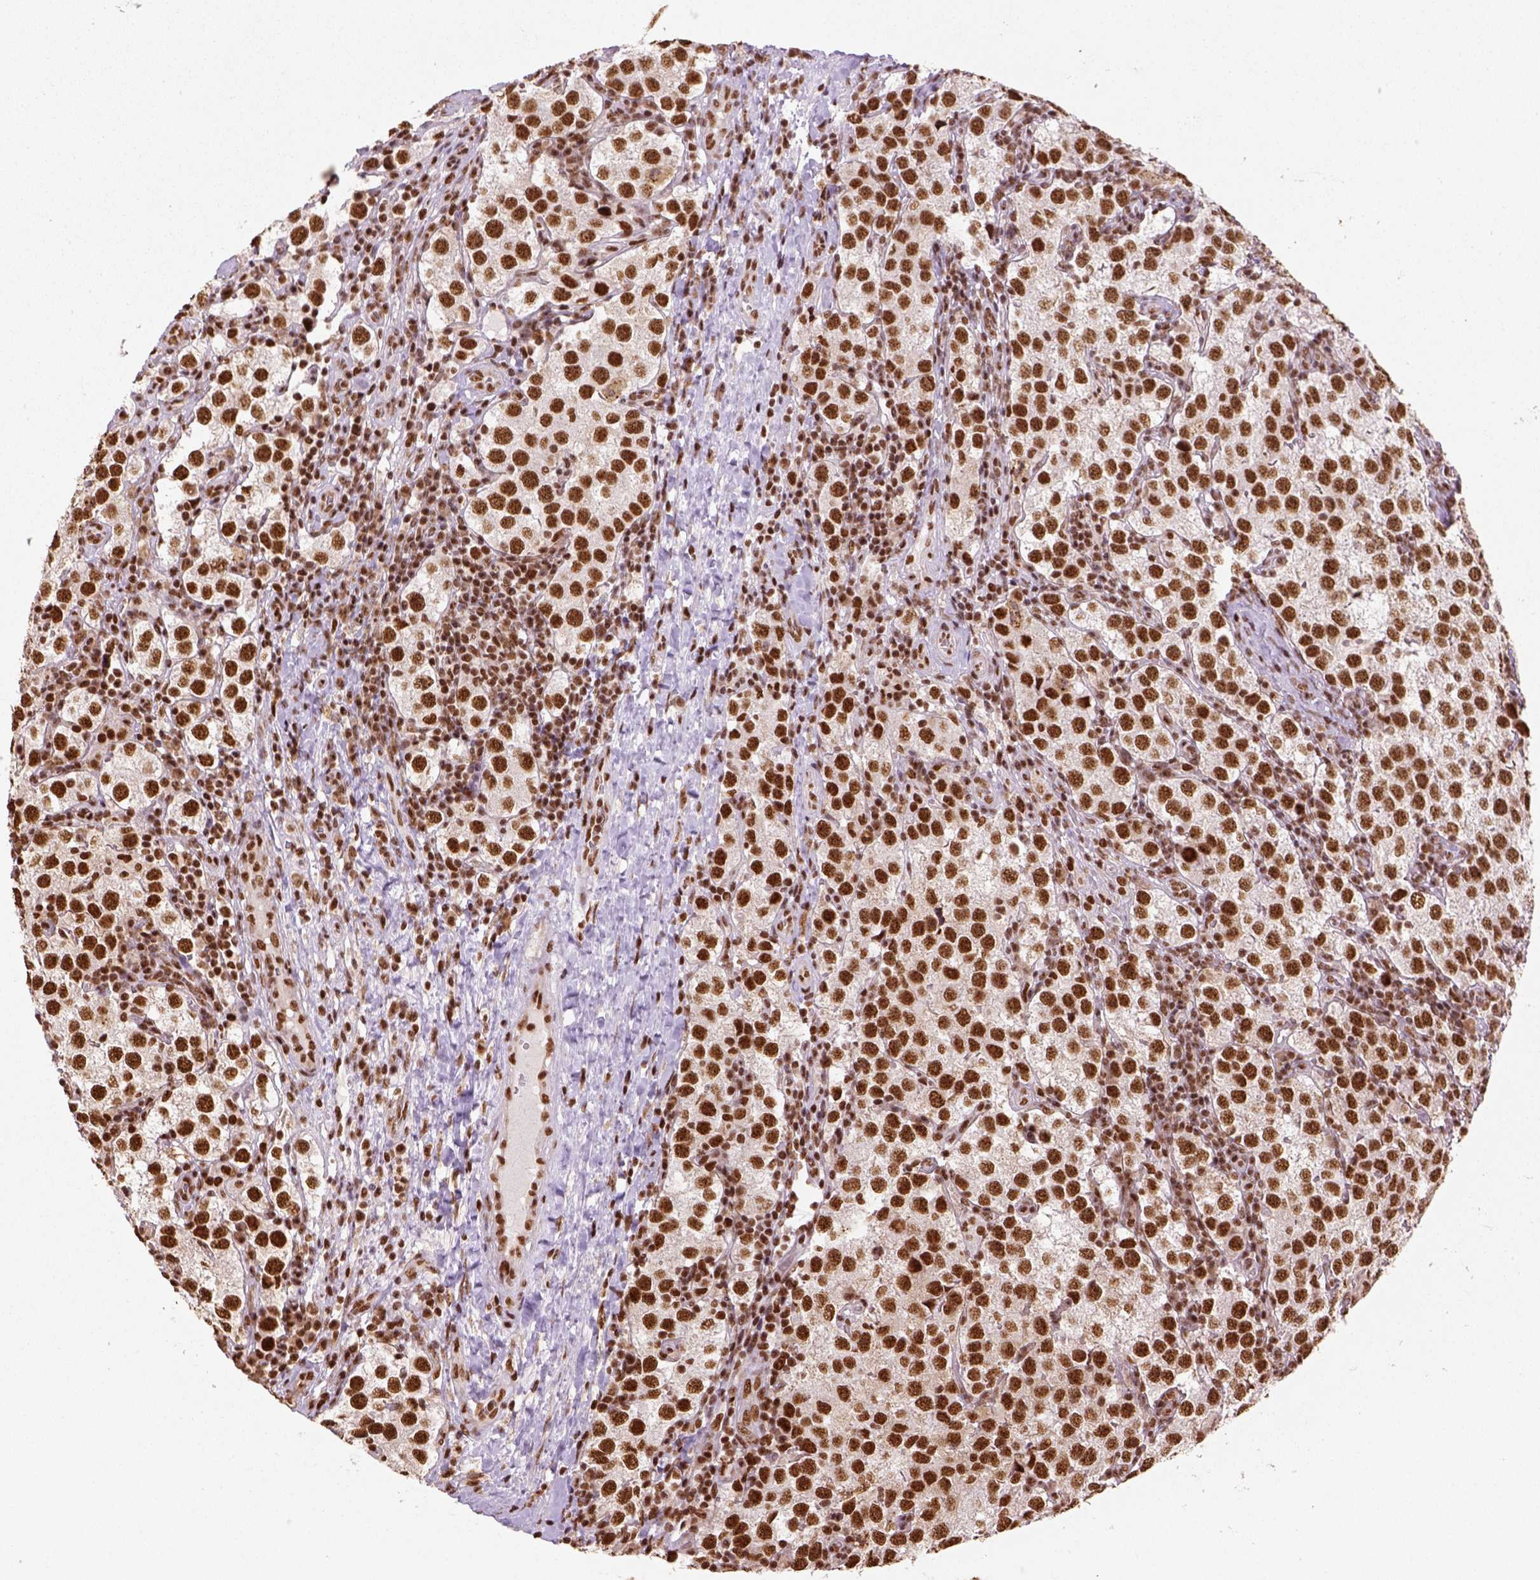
{"staining": {"intensity": "strong", "quantity": ">75%", "location": "nuclear"}, "tissue": "testis cancer", "cell_type": "Tumor cells", "image_type": "cancer", "snomed": [{"axis": "morphology", "description": "Seminoma, NOS"}, {"axis": "topography", "description": "Testis"}], "caption": "IHC micrograph of neoplastic tissue: seminoma (testis) stained using immunohistochemistry displays high levels of strong protein expression localized specifically in the nuclear of tumor cells, appearing as a nuclear brown color.", "gene": "CCAR1", "patient": {"sex": "male", "age": 37}}